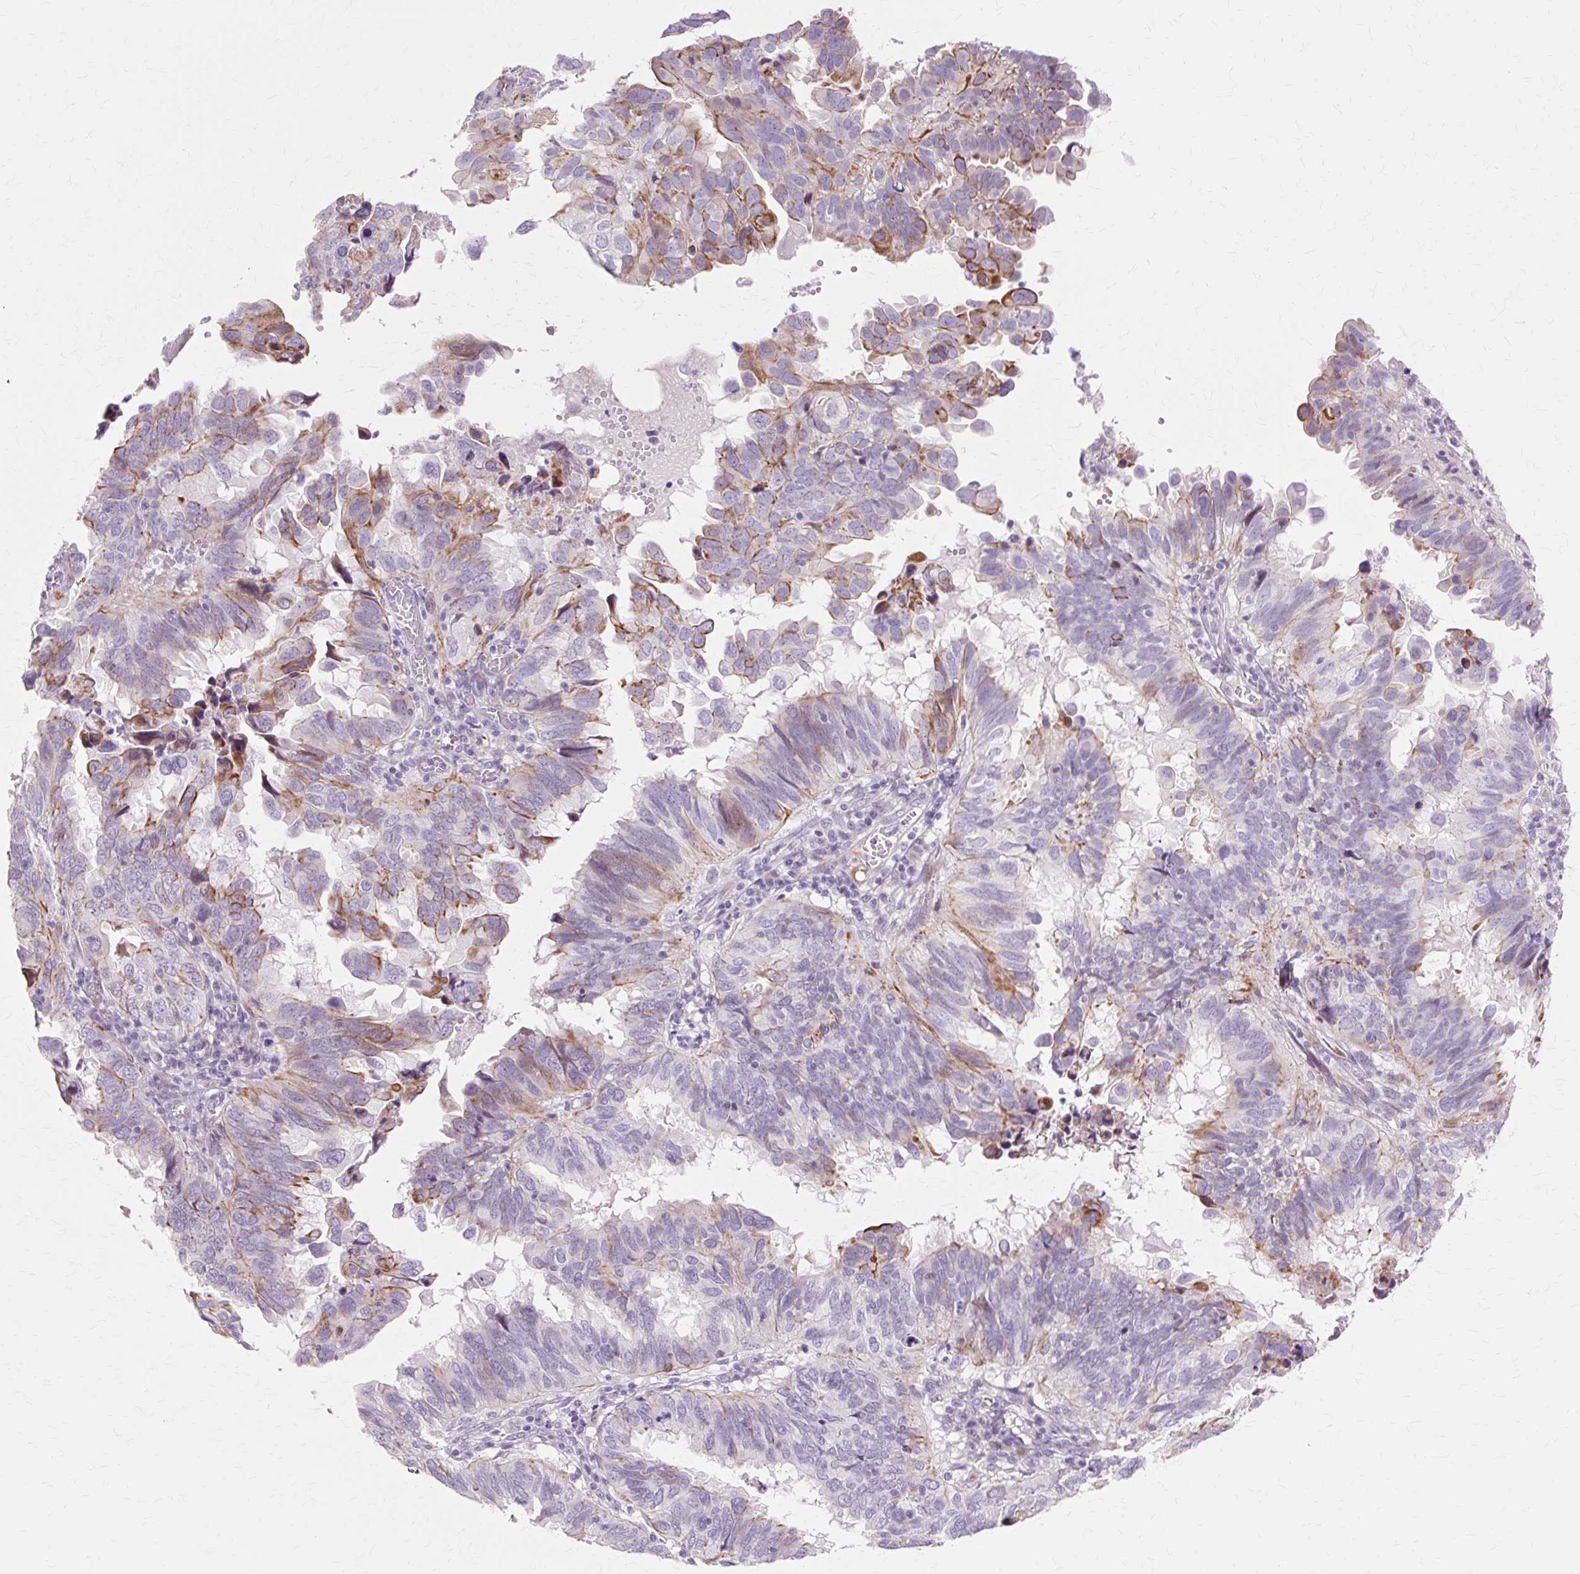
{"staining": {"intensity": "moderate", "quantity": "<25%", "location": "cytoplasmic/membranous"}, "tissue": "endometrial cancer", "cell_type": "Tumor cells", "image_type": "cancer", "snomed": [{"axis": "morphology", "description": "Adenocarcinoma, NOS"}, {"axis": "topography", "description": "Uterus"}], "caption": "Approximately <25% of tumor cells in endometrial adenocarcinoma display moderate cytoplasmic/membranous protein staining as visualized by brown immunohistochemical staining.", "gene": "IRX2", "patient": {"sex": "female", "age": 77}}